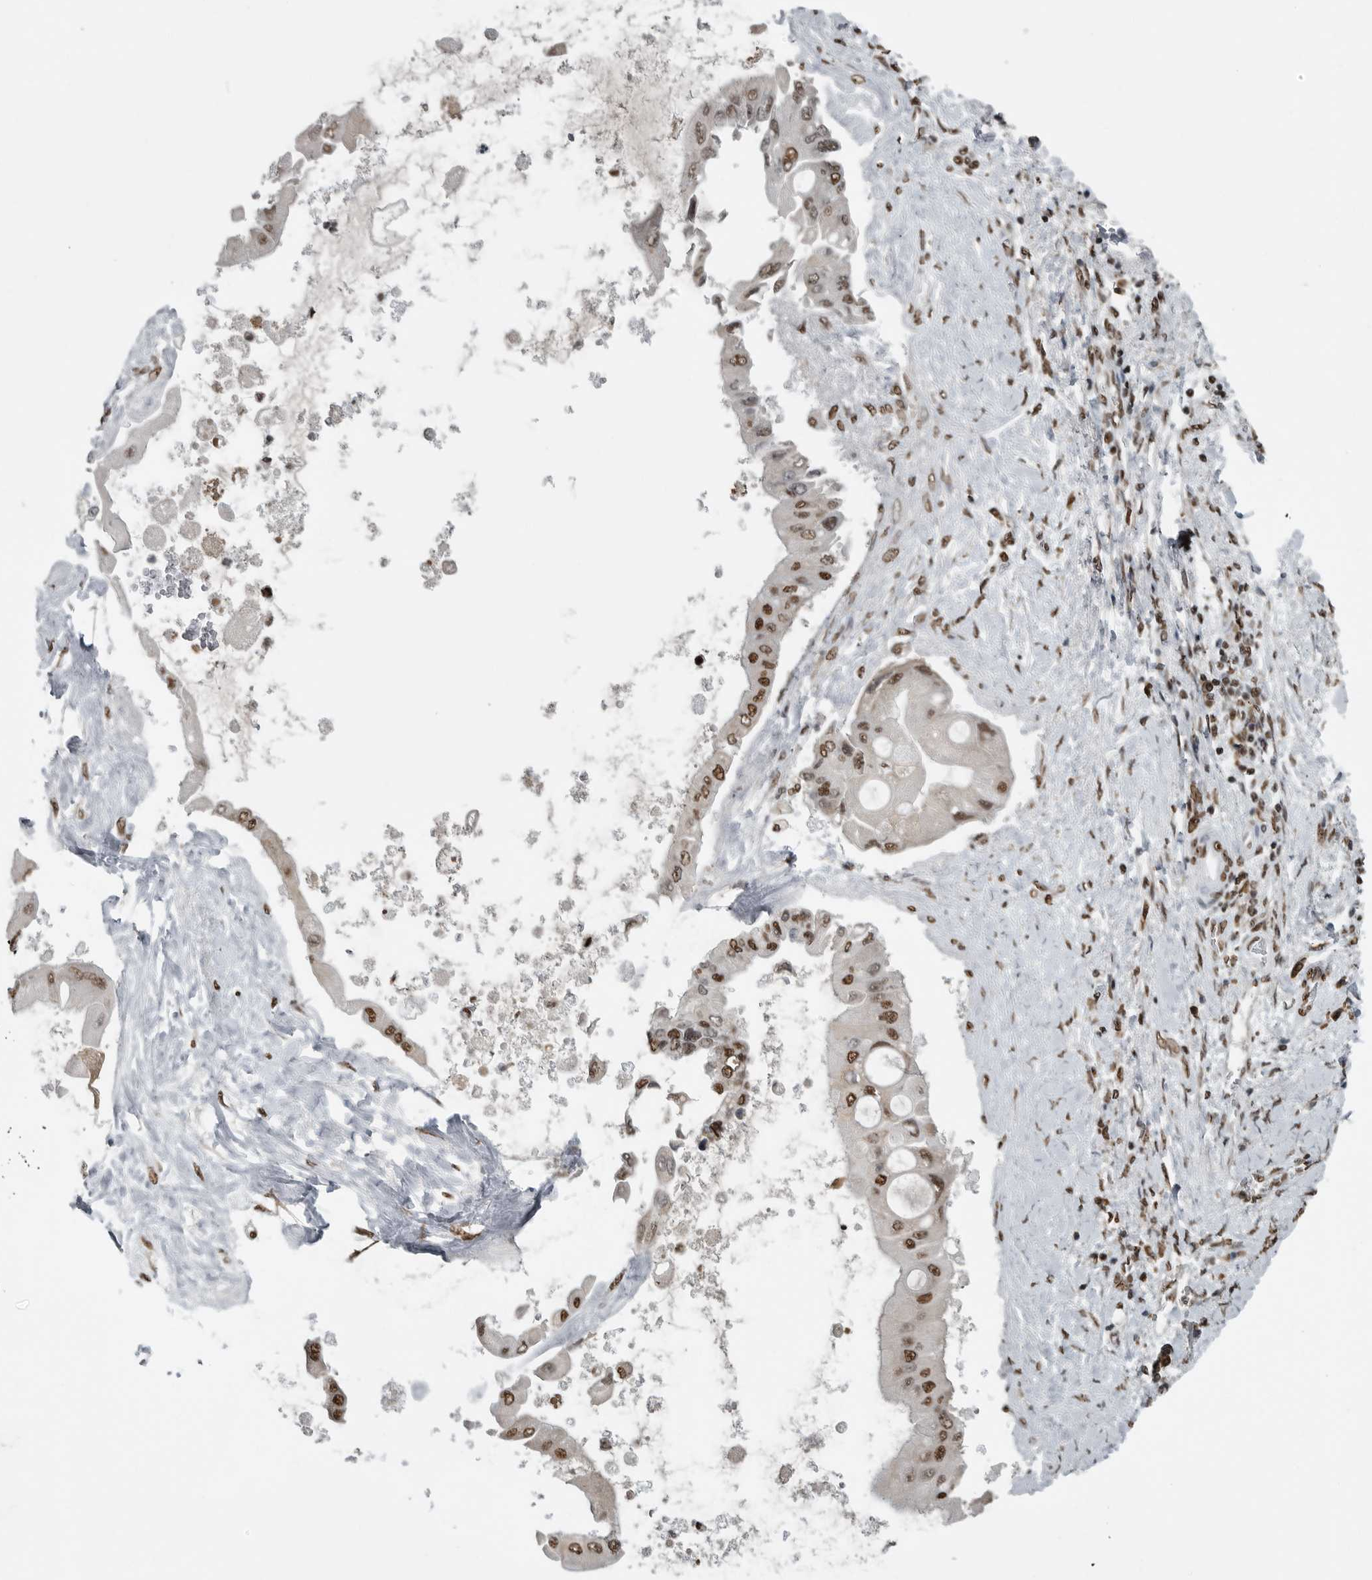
{"staining": {"intensity": "moderate", "quantity": ">75%", "location": "nuclear"}, "tissue": "liver cancer", "cell_type": "Tumor cells", "image_type": "cancer", "snomed": [{"axis": "morphology", "description": "Cholangiocarcinoma"}, {"axis": "topography", "description": "Liver"}], "caption": "IHC histopathology image of liver cholangiocarcinoma stained for a protein (brown), which reveals medium levels of moderate nuclear positivity in about >75% of tumor cells.", "gene": "TGS1", "patient": {"sex": "male", "age": 50}}